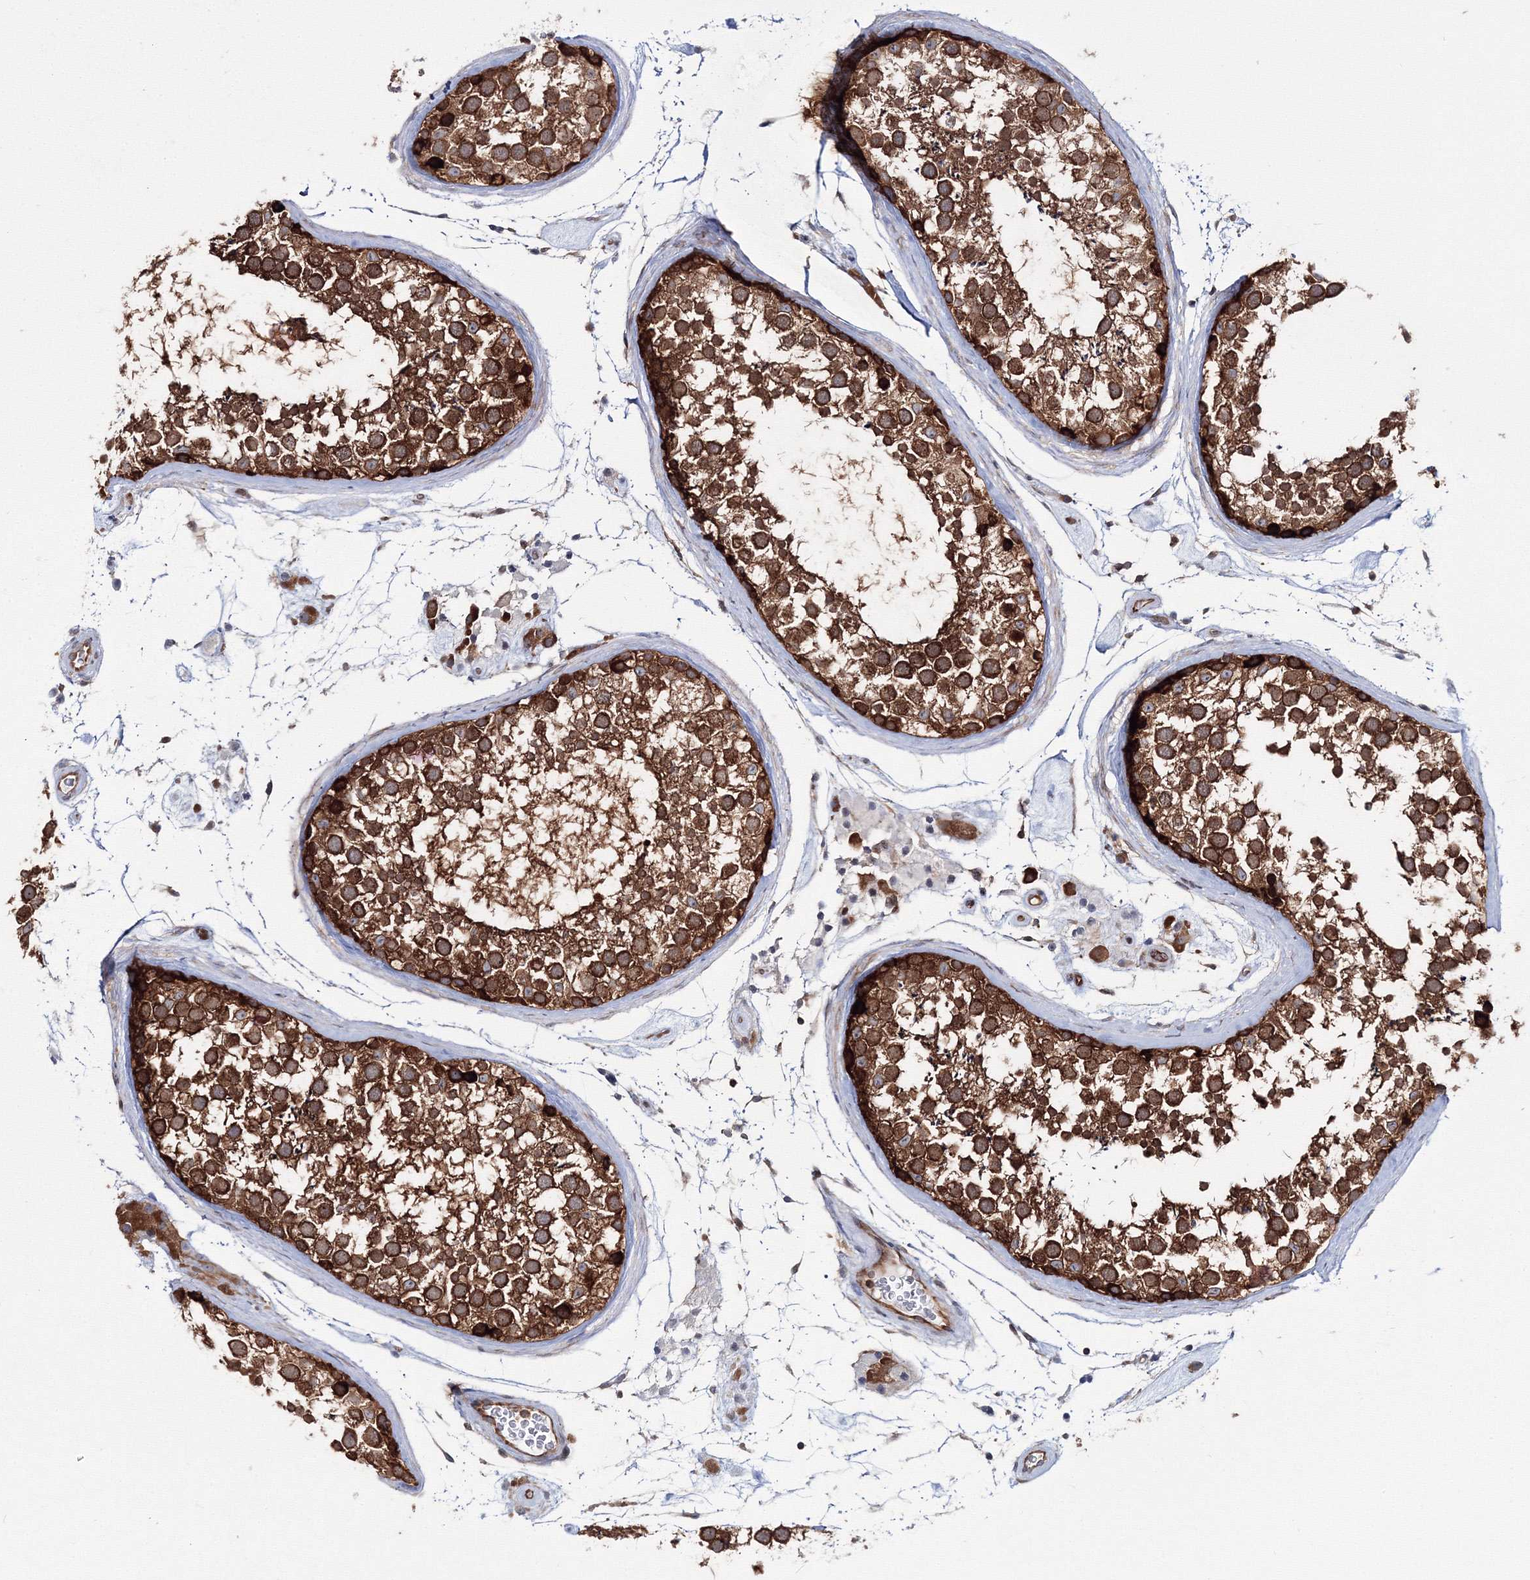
{"staining": {"intensity": "strong", "quantity": ">75%", "location": "cytoplasmic/membranous"}, "tissue": "testis", "cell_type": "Cells in seminiferous ducts", "image_type": "normal", "snomed": [{"axis": "morphology", "description": "Normal tissue, NOS"}, {"axis": "topography", "description": "Testis"}], "caption": "Benign testis was stained to show a protein in brown. There is high levels of strong cytoplasmic/membranous staining in about >75% of cells in seminiferous ducts. (Brightfield microscopy of DAB IHC at high magnification).", "gene": "HARS1", "patient": {"sex": "male", "age": 46}}